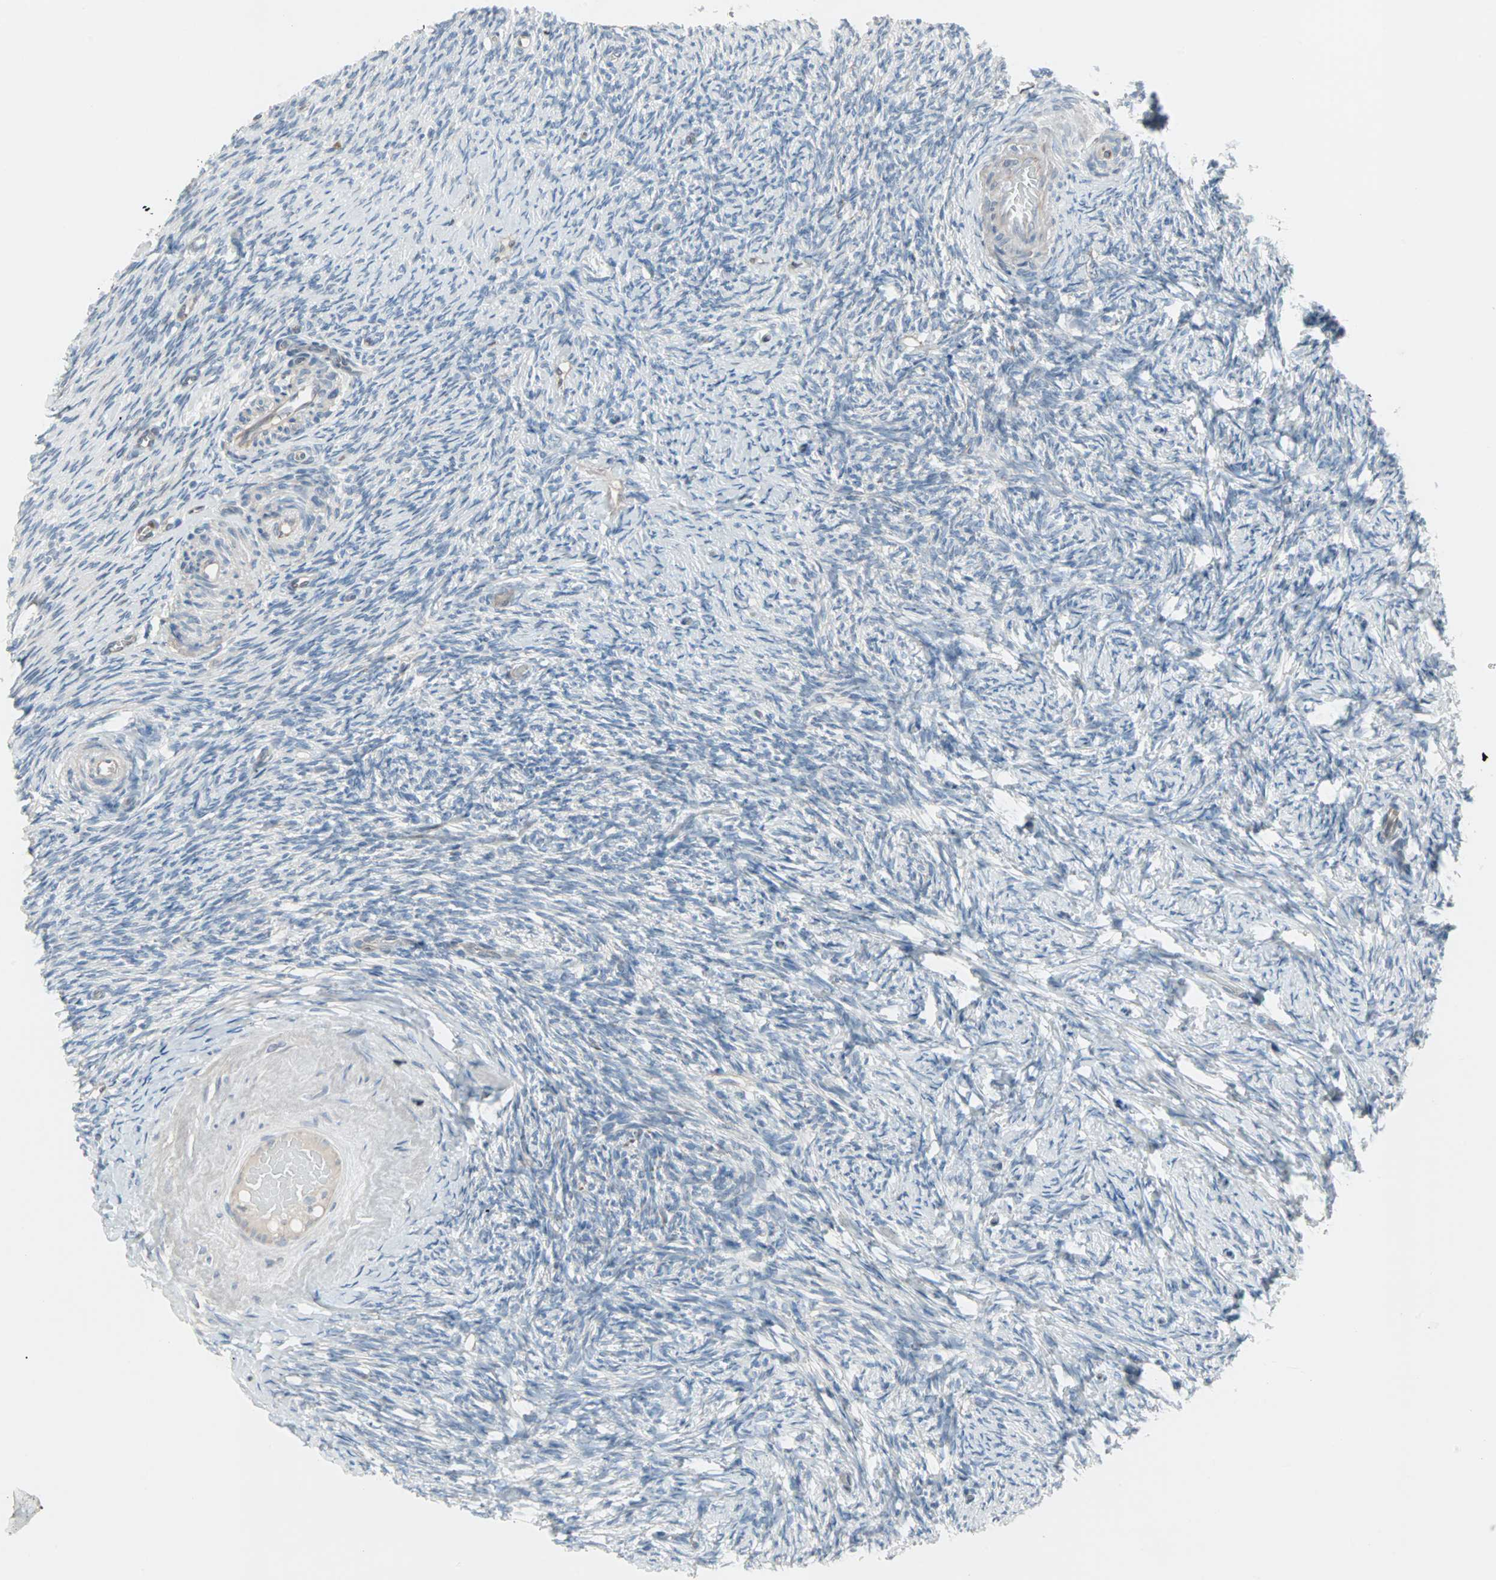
{"staining": {"intensity": "weak", "quantity": "25%-75%", "location": "cytoplasmic/membranous"}, "tissue": "ovary", "cell_type": "Follicle cells", "image_type": "normal", "snomed": [{"axis": "morphology", "description": "Normal tissue, NOS"}, {"axis": "topography", "description": "Ovary"}], "caption": "Protein staining of benign ovary reveals weak cytoplasmic/membranous staining in approximately 25%-75% of follicle cells.", "gene": "CAND2", "patient": {"sex": "female", "age": 60}}